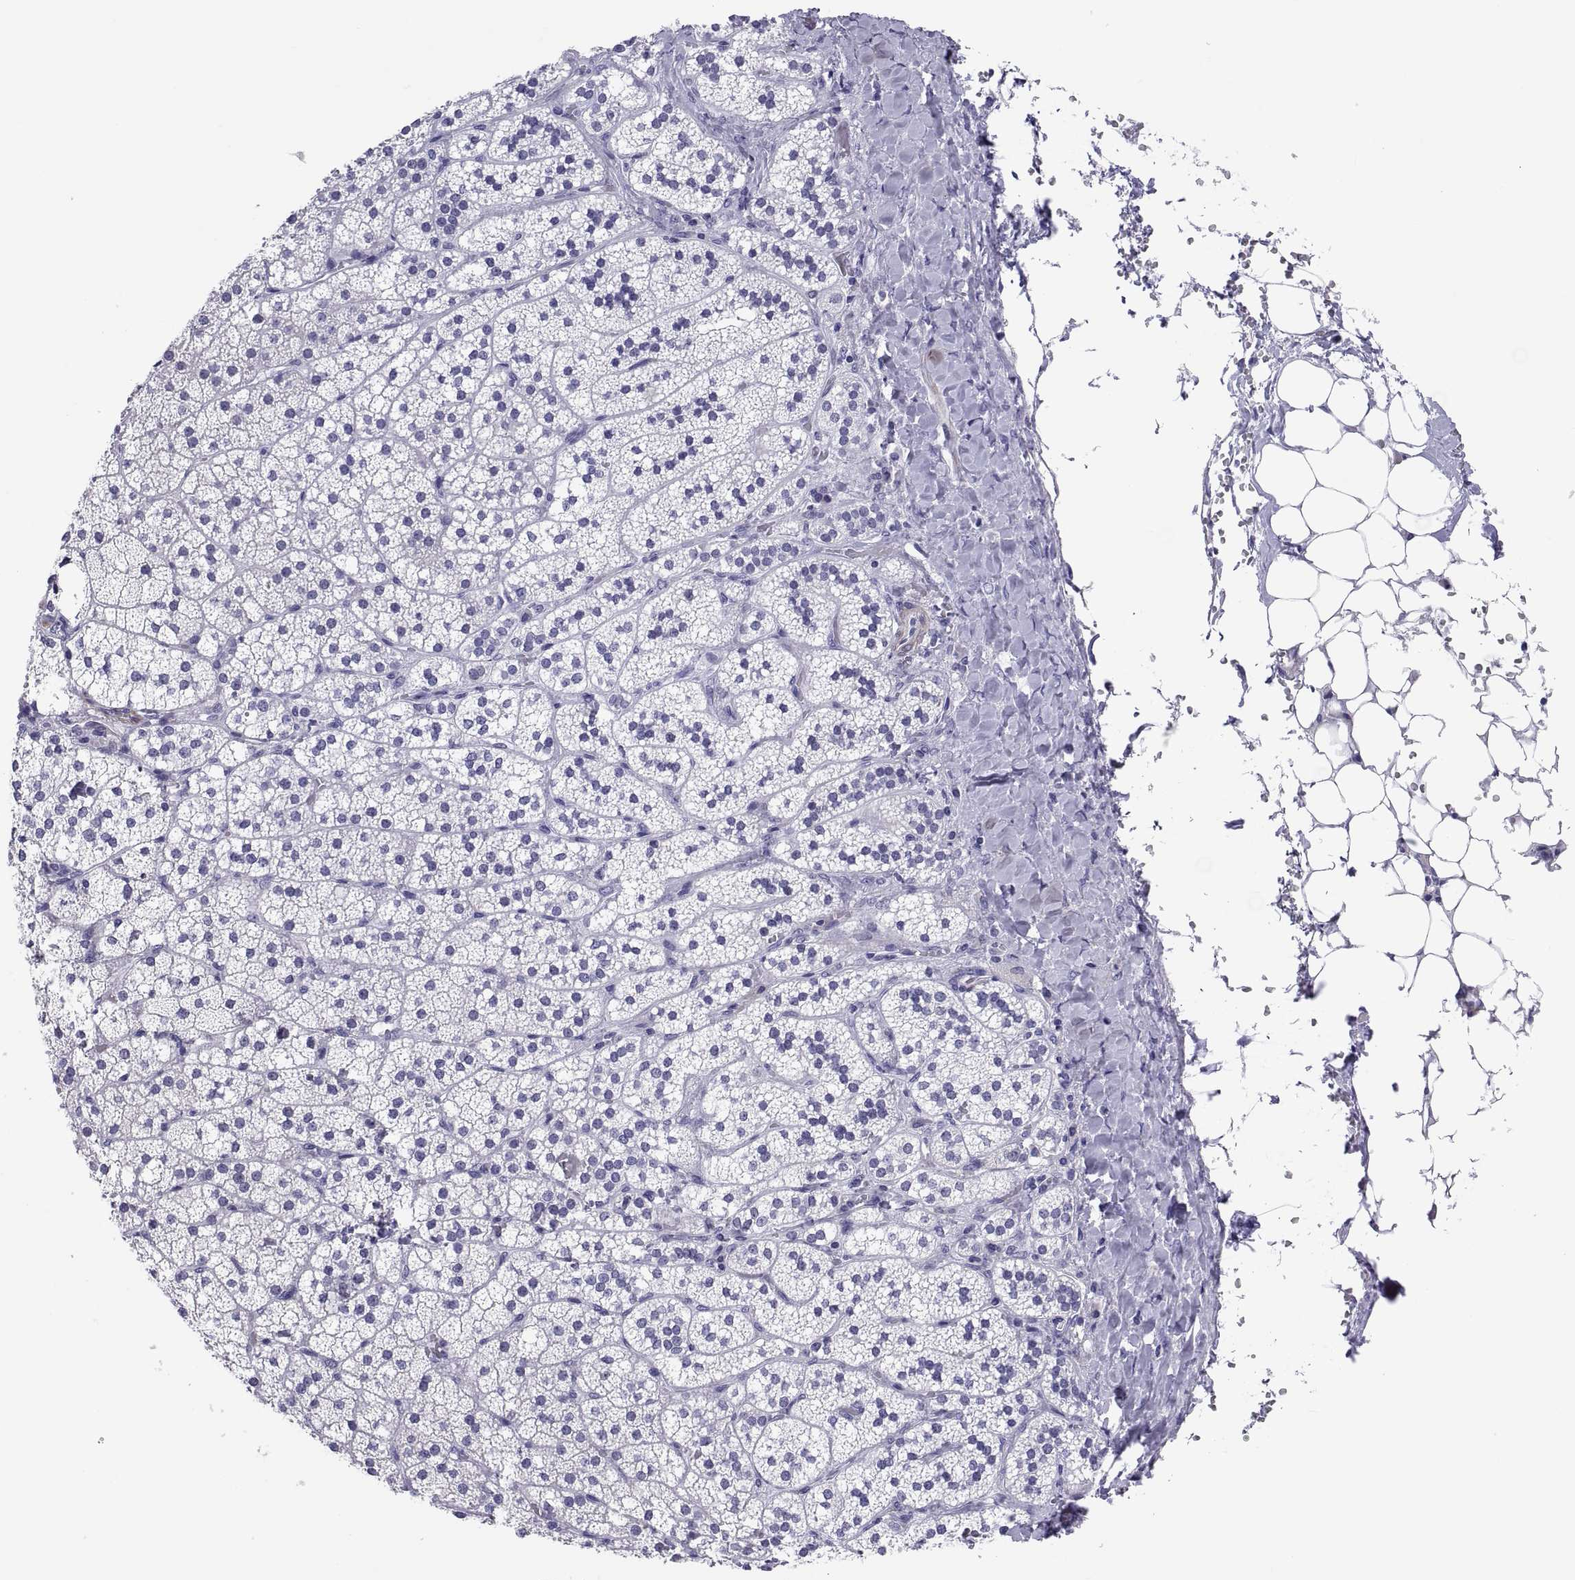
{"staining": {"intensity": "negative", "quantity": "none", "location": "none"}, "tissue": "adrenal gland", "cell_type": "Glandular cells", "image_type": "normal", "snomed": [{"axis": "morphology", "description": "Normal tissue, NOS"}, {"axis": "topography", "description": "Adrenal gland"}], "caption": "An immunohistochemistry (IHC) histopathology image of benign adrenal gland is shown. There is no staining in glandular cells of adrenal gland. Brightfield microscopy of immunohistochemistry stained with DAB (3,3'-diaminobenzidine) (brown) and hematoxylin (blue), captured at high magnification.", "gene": "CHCT1", "patient": {"sex": "male", "age": 53}}